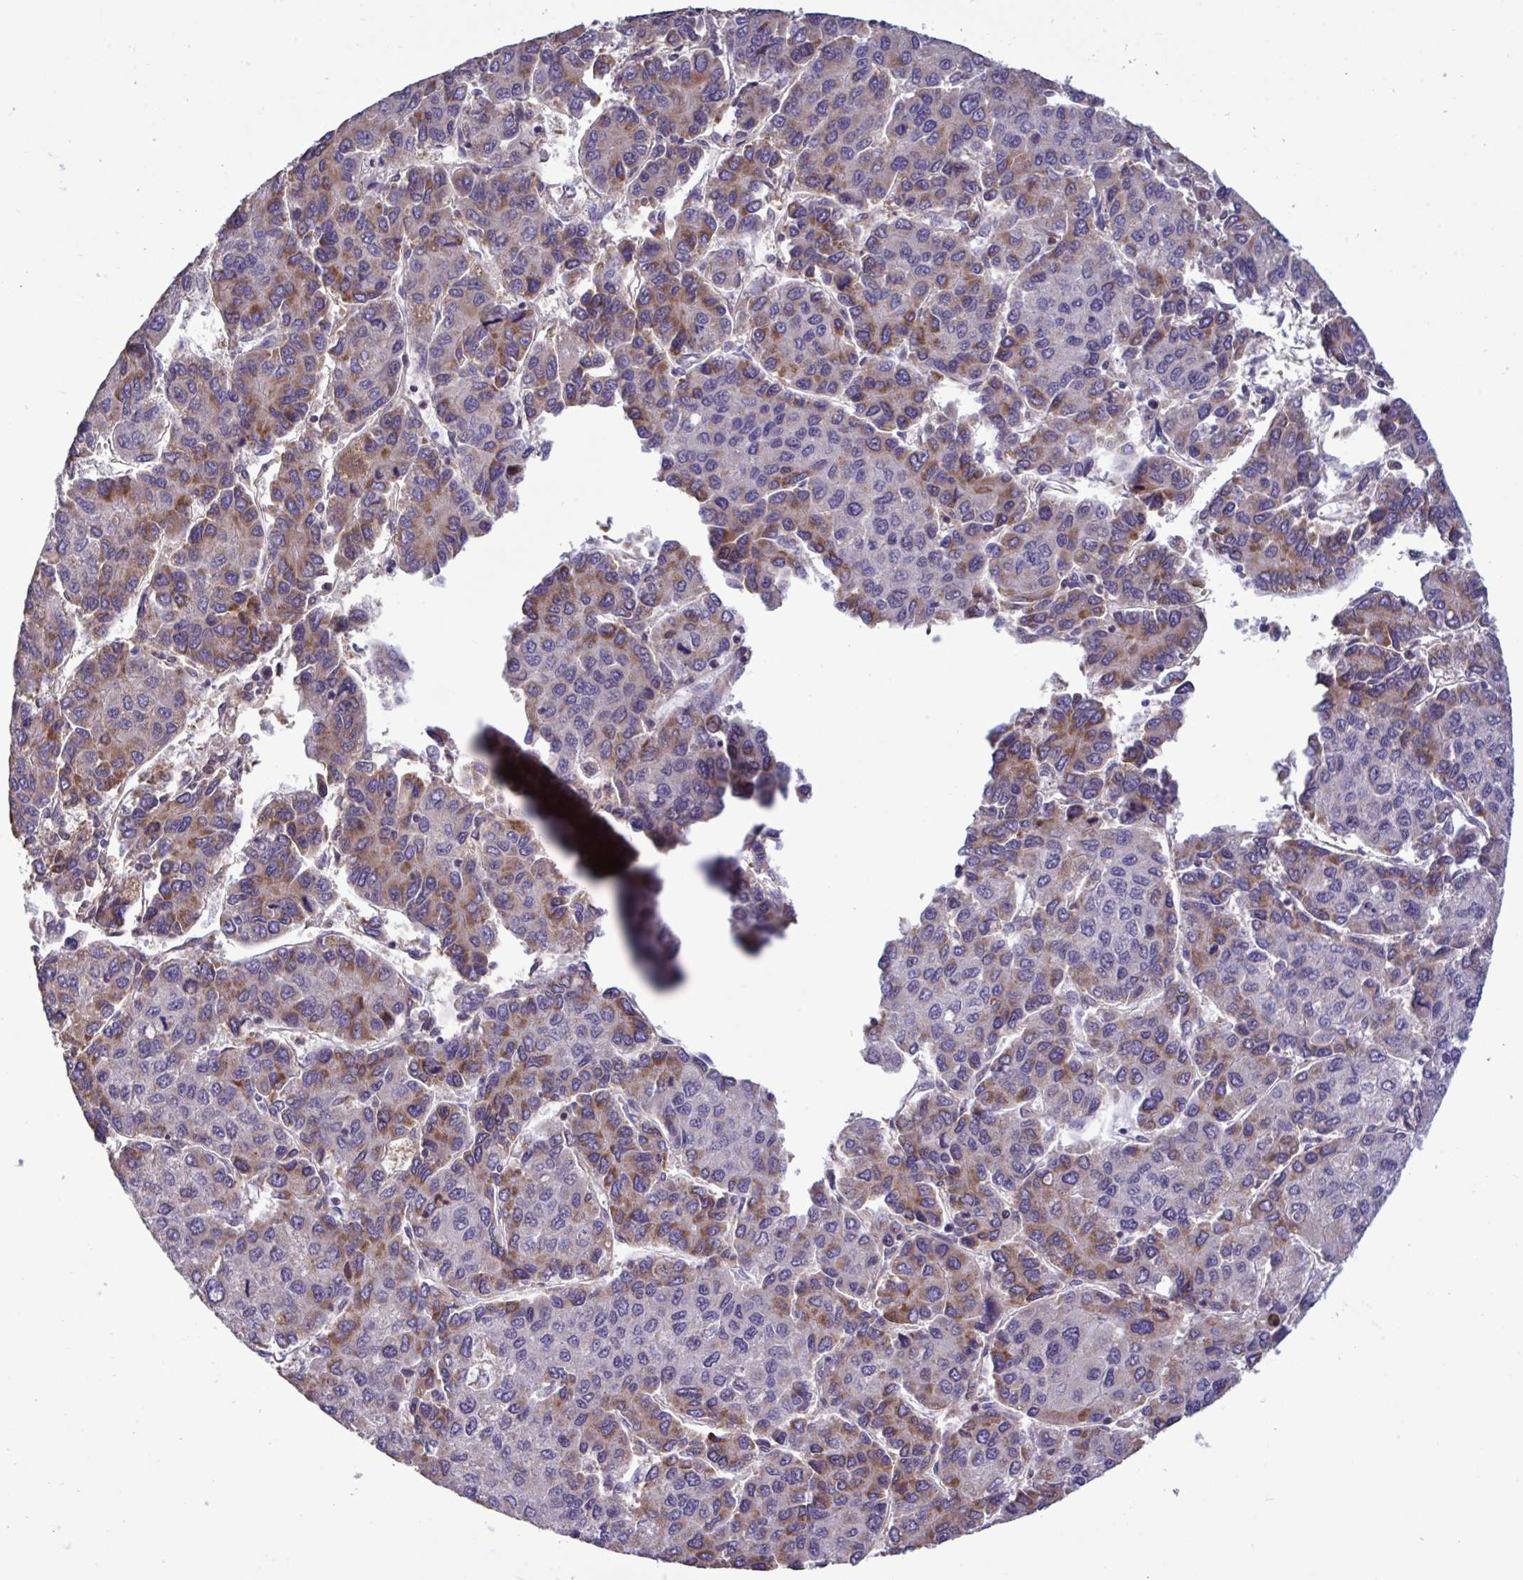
{"staining": {"intensity": "moderate", "quantity": "25%-75%", "location": "cytoplasmic/membranous"}, "tissue": "liver cancer", "cell_type": "Tumor cells", "image_type": "cancer", "snomed": [{"axis": "morphology", "description": "Carcinoma, Hepatocellular, NOS"}, {"axis": "topography", "description": "Liver"}], "caption": "Protein staining of liver cancer tissue shows moderate cytoplasmic/membranous positivity in approximately 25%-75% of tumor cells.", "gene": "CD101", "patient": {"sex": "female", "age": 66}}